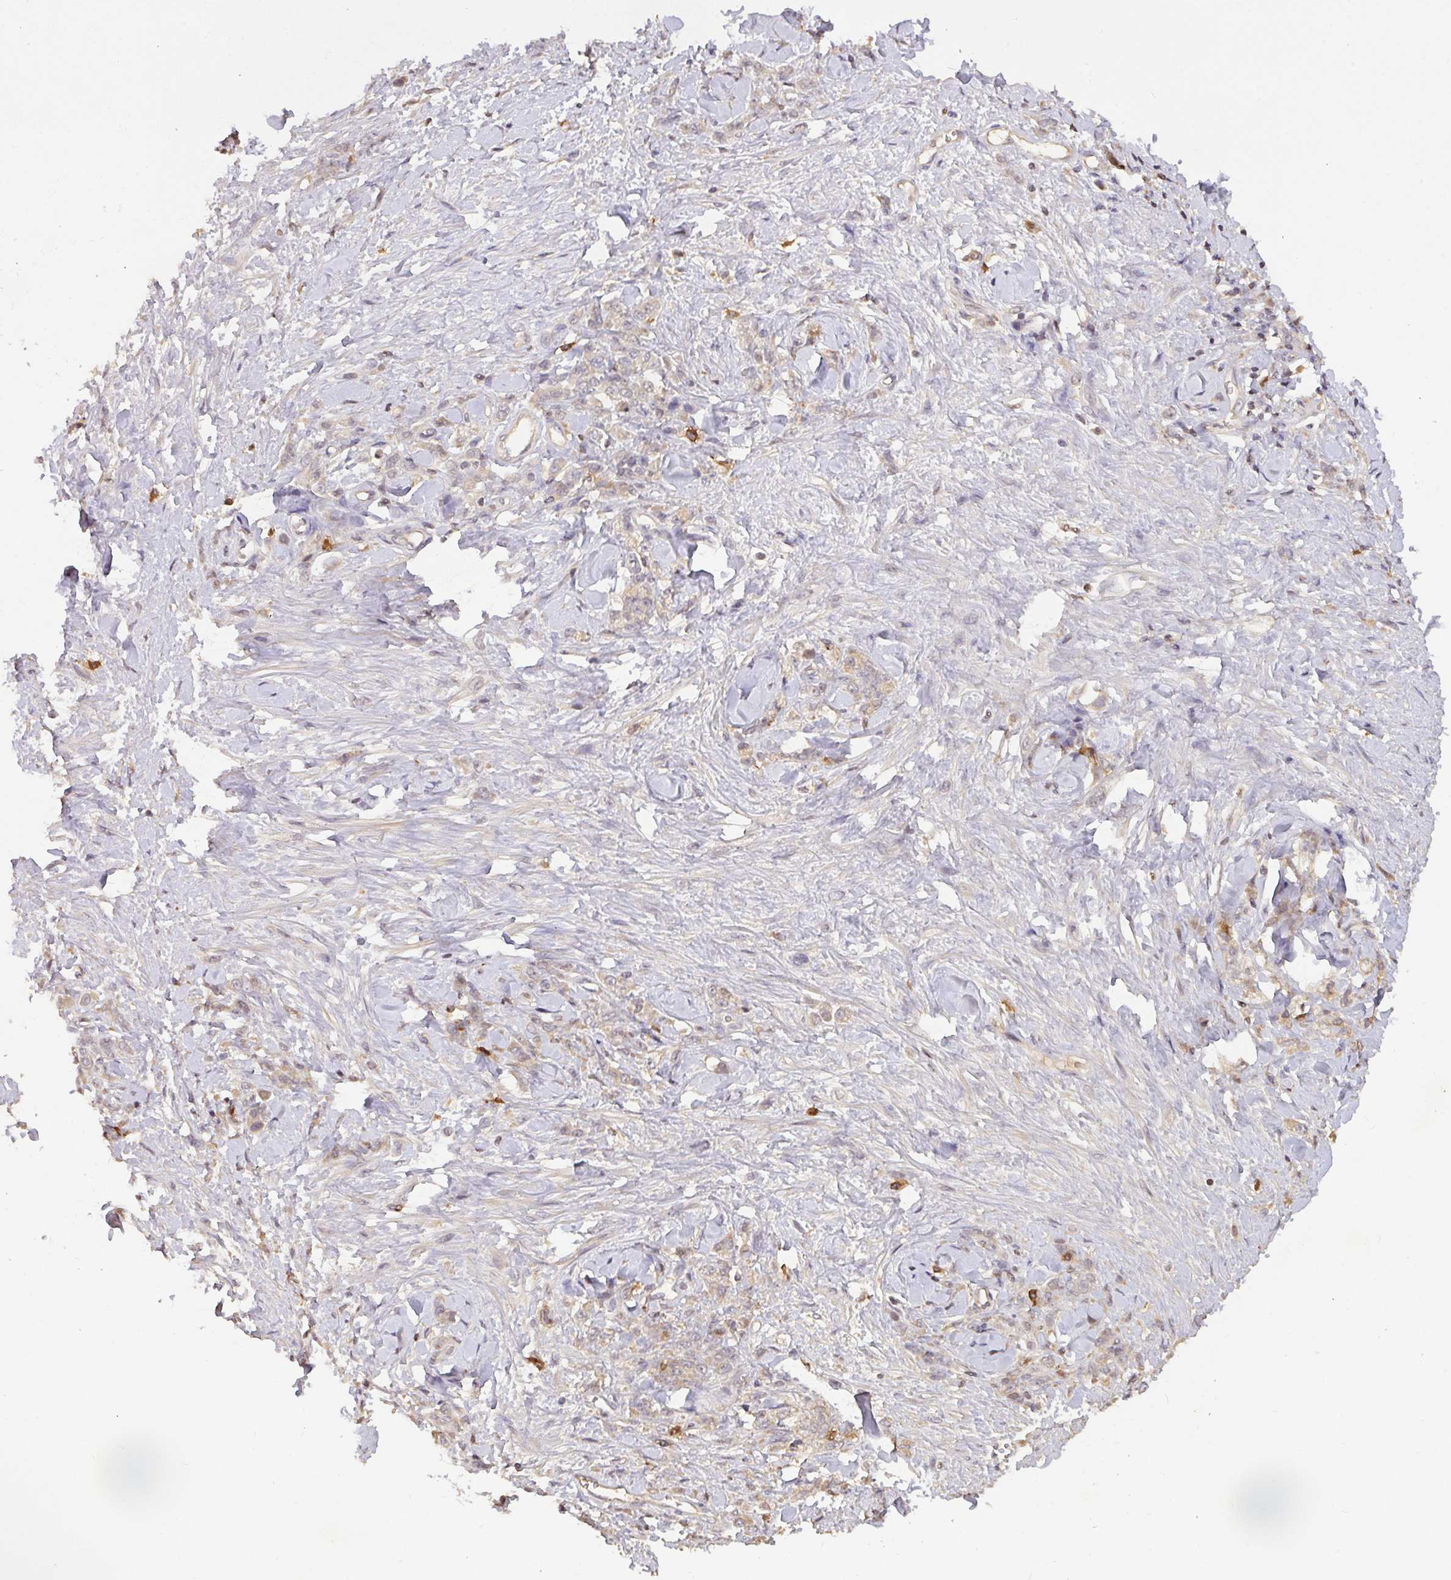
{"staining": {"intensity": "negative", "quantity": "none", "location": "none"}, "tissue": "stomach cancer", "cell_type": "Tumor cells", "image_type": "cancer", "snomed": [{"axis": "morphology", "description": "Normal tissue, NOS"}, {"axis": "morphology", "description": "Adenocarcinoma, NOS"}, {"axis": "topography", "description": "Stomach"}], "caption": "The histopathology image displays no significant expression in tumor cells of stomach cancer (adenocarcinoma).", "gene": "FCER1A", "patient": {"sex": "male", "age": 82}}